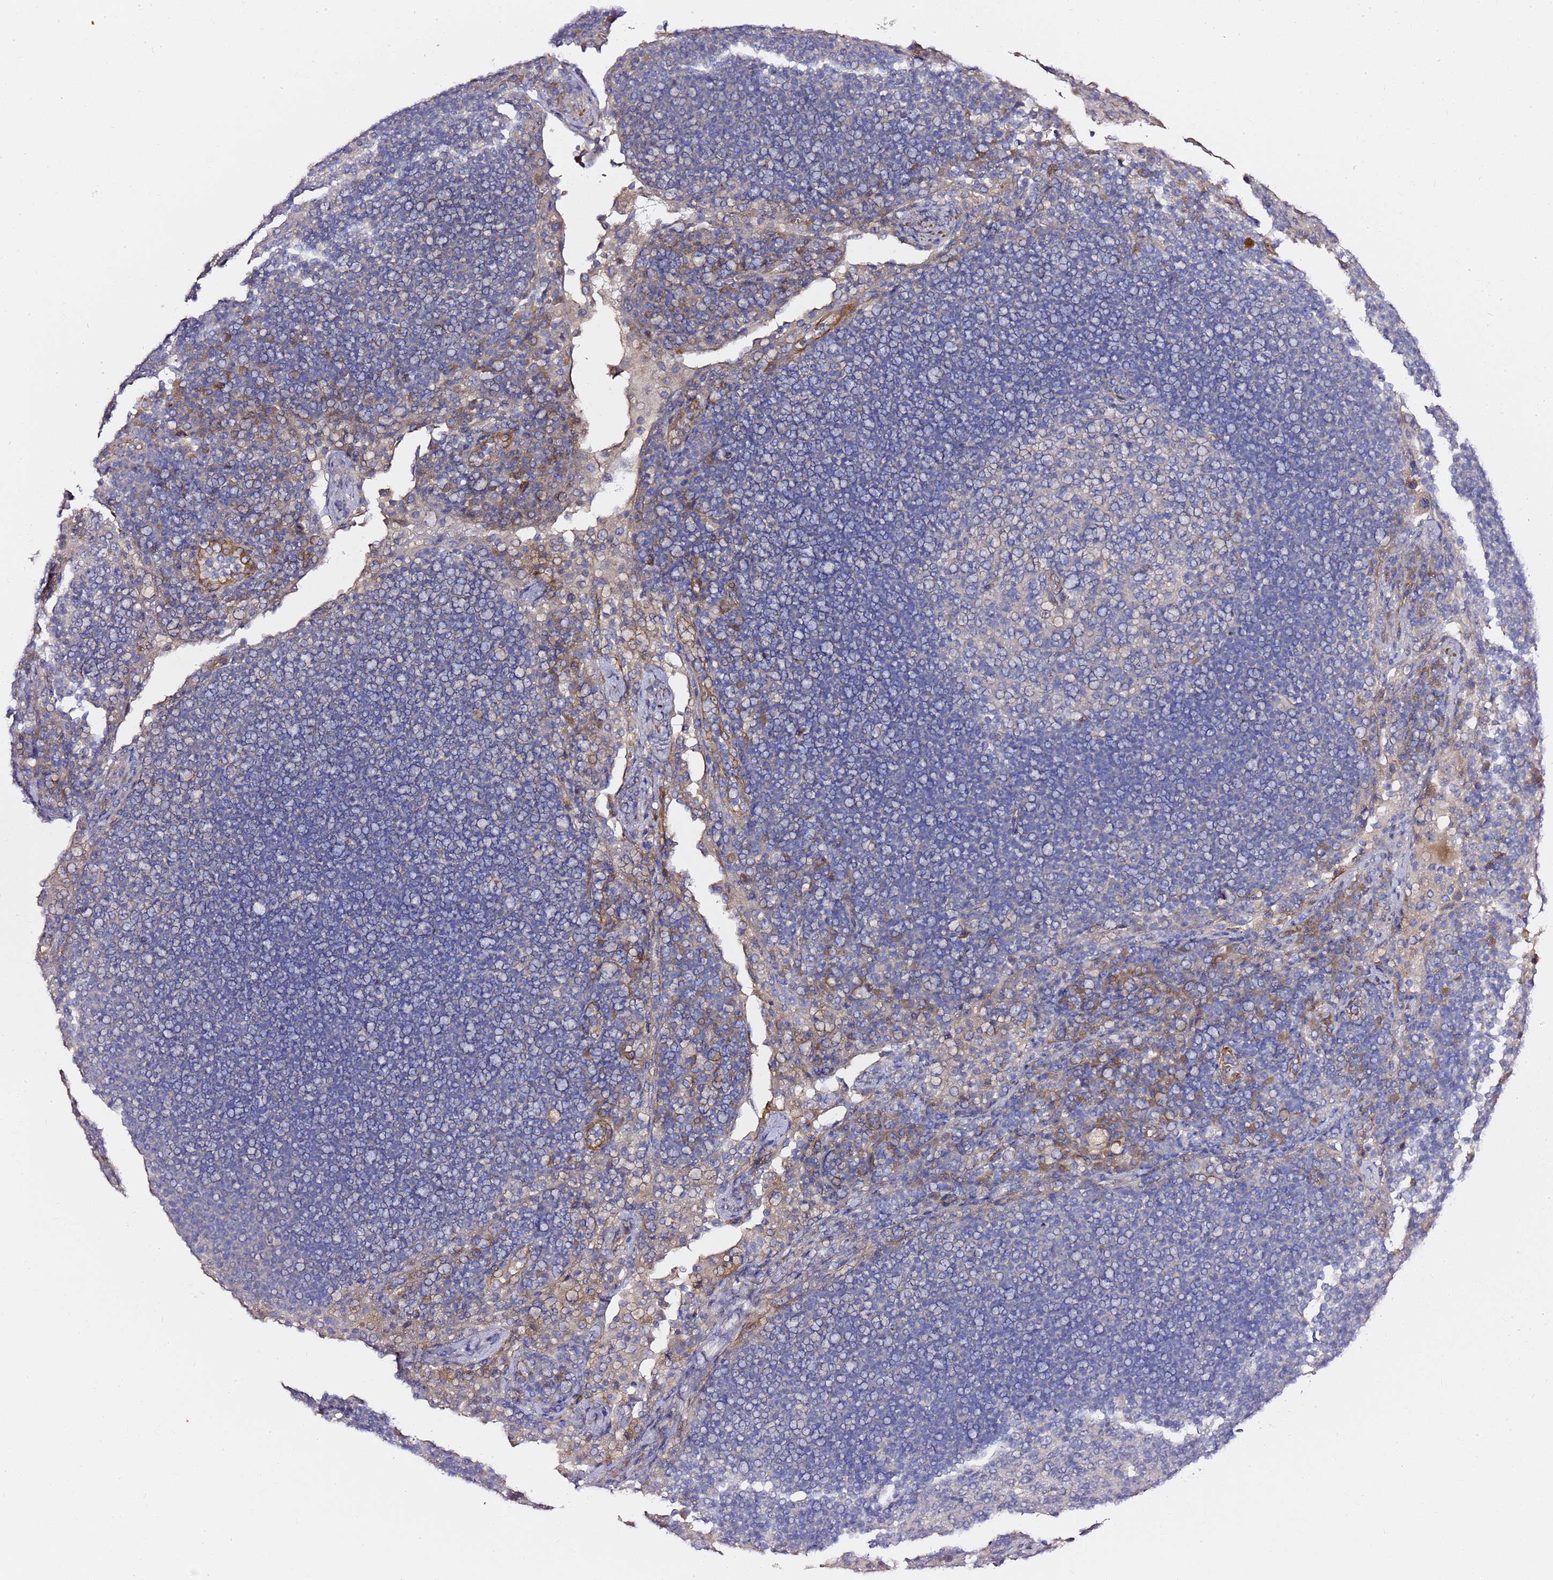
{"staining": {"intensity": "negative", "quantity": "none", "location": "none"}, "tissue": "lymph node", "cell_type": "Germinal center cells", "image_type": "normal", "snomed": [{"axis": "morphology", "description": "Normal tissue, NOS"}, {"axis": "topography", "description": "Lymph node"}], "caption": "This photomicrograph is of benign lymph node stained with IHC to label a protein in brown with the nuclei are counter-stained blue. There is no expression in germinal center cells. (DAB (3,3'-diaminobenzidine) immunohistochemistry with hematoxylin counter stain).", "gene": "EPS8L1", "patient": {"sex": "female", "age": 53}}